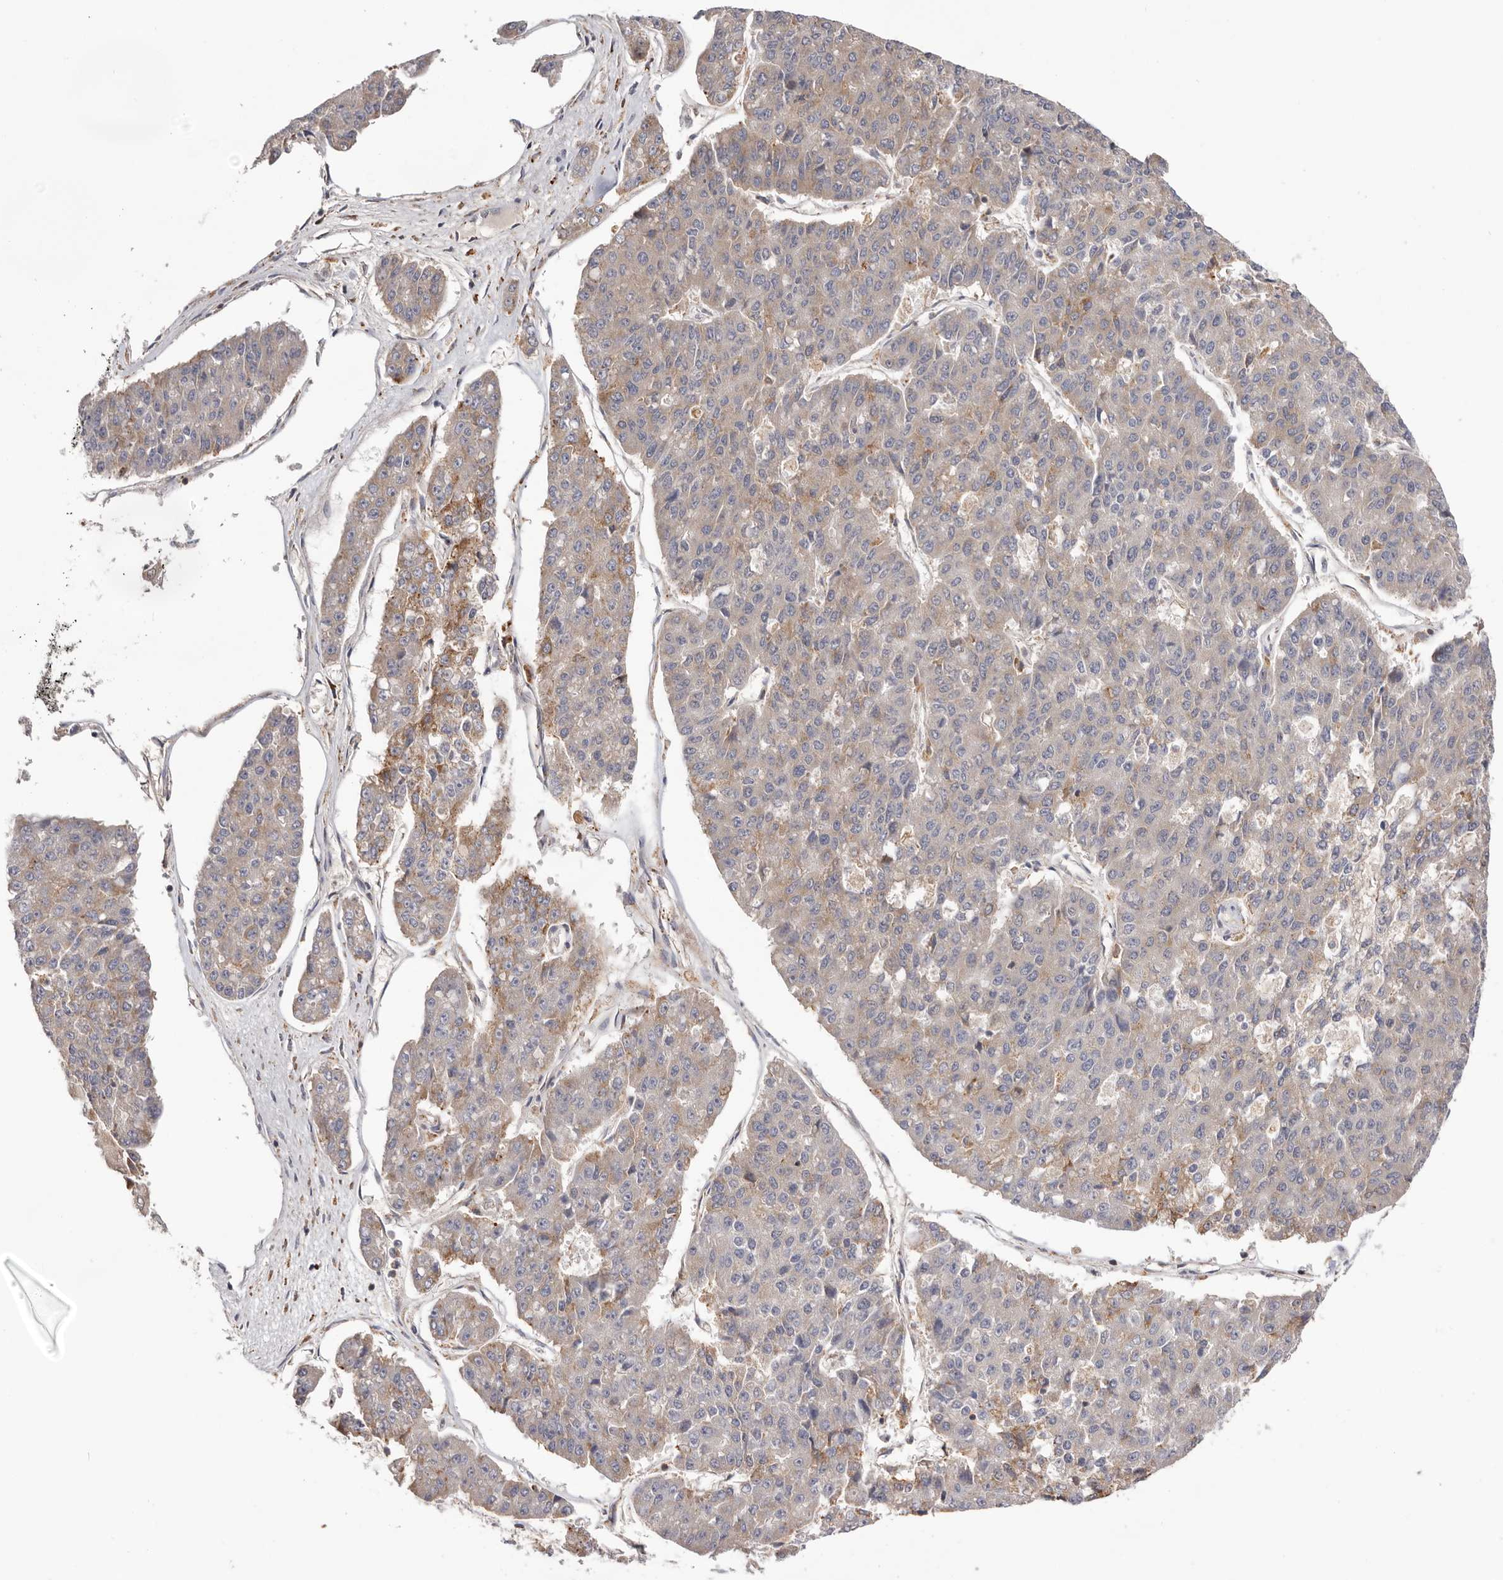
{"staining": {"intensity": "weak", "quantity": "<25%", "location": "cytoplasmic/membranous"}, "tissue": "pancreatic cancer", "cell_type": "Tumor cells", "image_type": "cancer", "snomed": [{"axis": "morphology", "description": "Adenocarcinoma, NOS"}, {"axis": "topography", "description": "Pancreas"}], "caption": "This is an immunohistochemistry photomicrograph of human pancreatic adenocarcinoma. There is no staining in tumor cells.", "gene": "RNF213", "patient": {"sex": "male", "age": 50}}